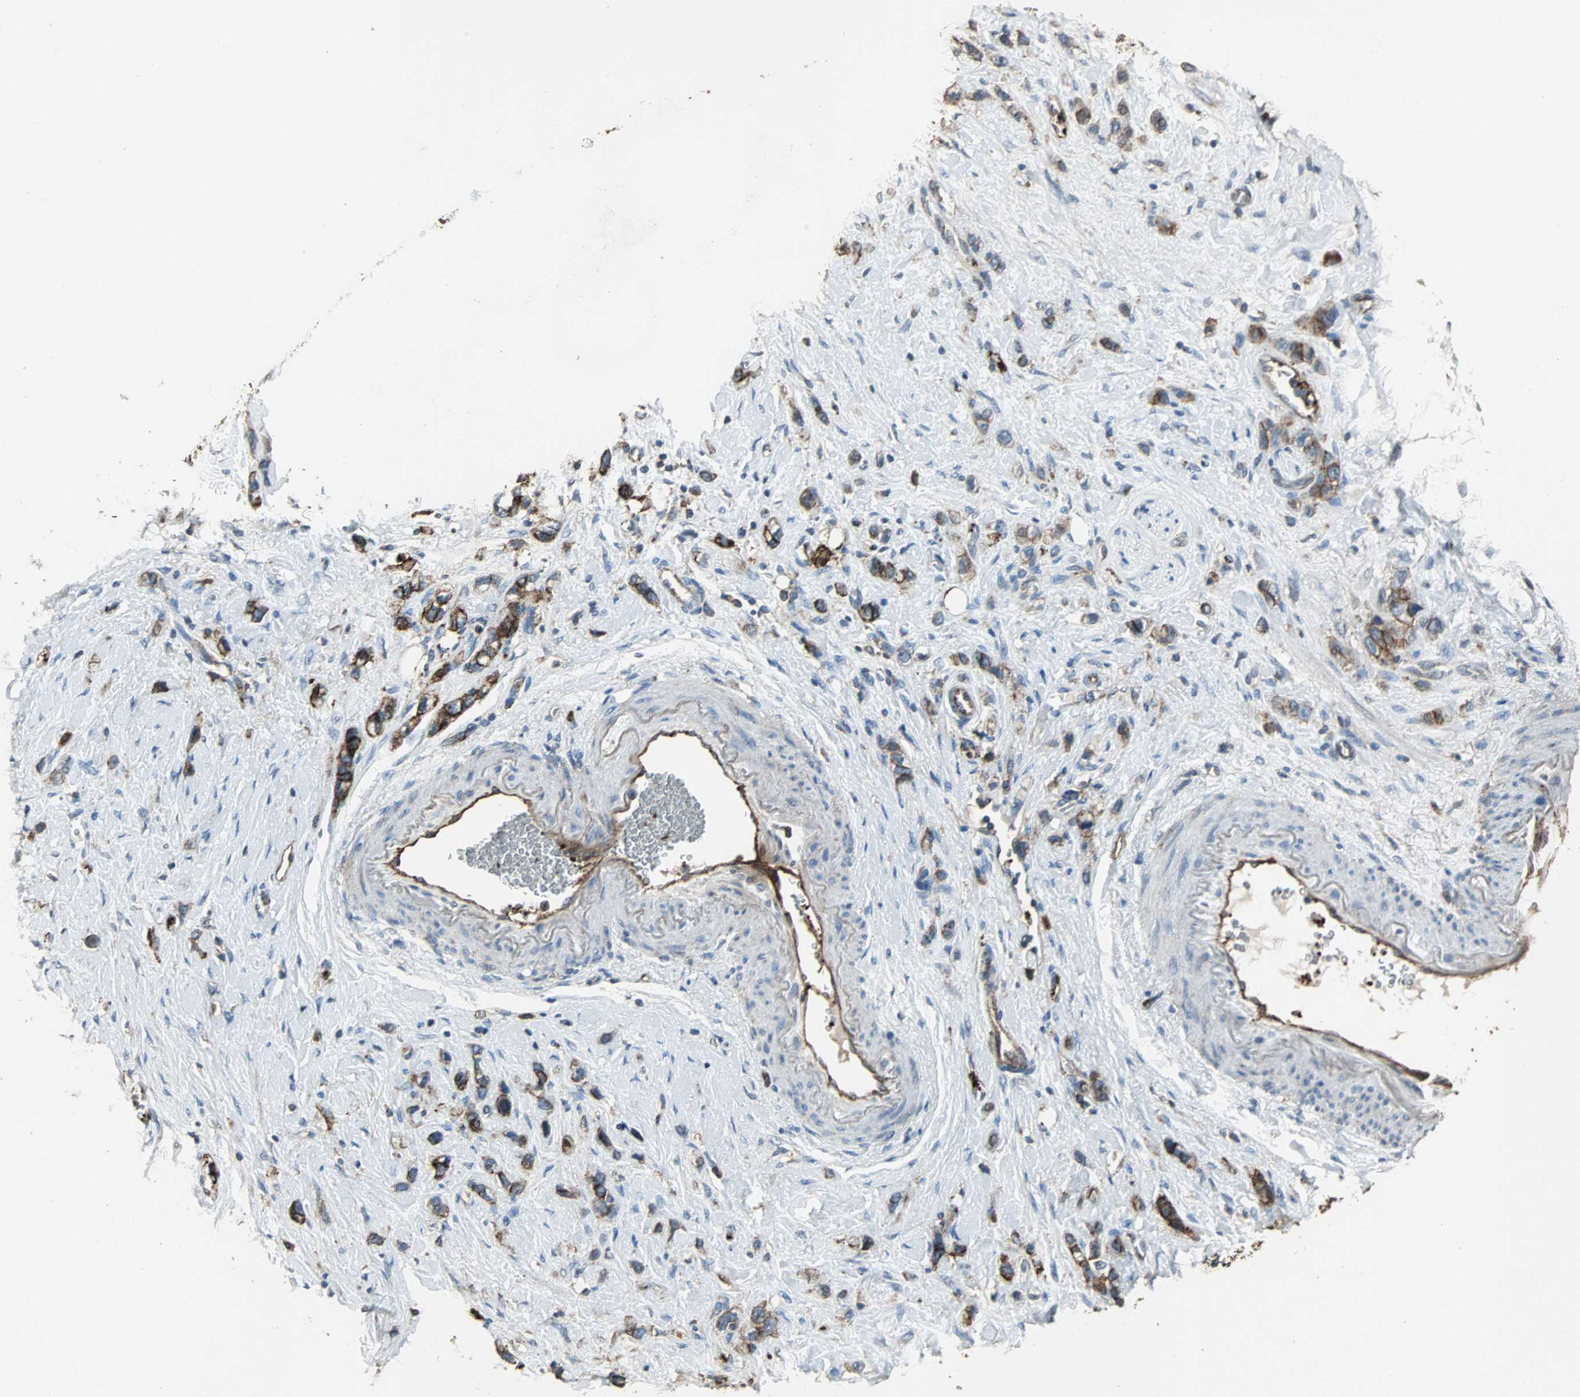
{"staining": {"intensity": "moderate", "quantity": ">75%", "location": "cytoplasmic/membranous"}, "tissue": "stomach cancer", "cell_type": "Tumor cells", "image_type": "cancer", "snomed": [{"axis": "morphology", "description": "Normal tissue, NOS"}, {"axis": "morphology", "description": "Adenocarcinoma, NOS"}, {"axis": "morphology", "description": "Adenocarcinoma, High grade"}, {"axis": "topography", "description": "Stomach, upper"}, {"axis": "topography", "description": "Stomach"}], "caption": "Protein expression analysis of stomach cancer (high-grade adenocarcinoma) displays moderate cytoplasmic/membranous positivity in about >75% of tumor cells.", "gene": "F11R", "patient": {"sex": "female", "age": 65}}